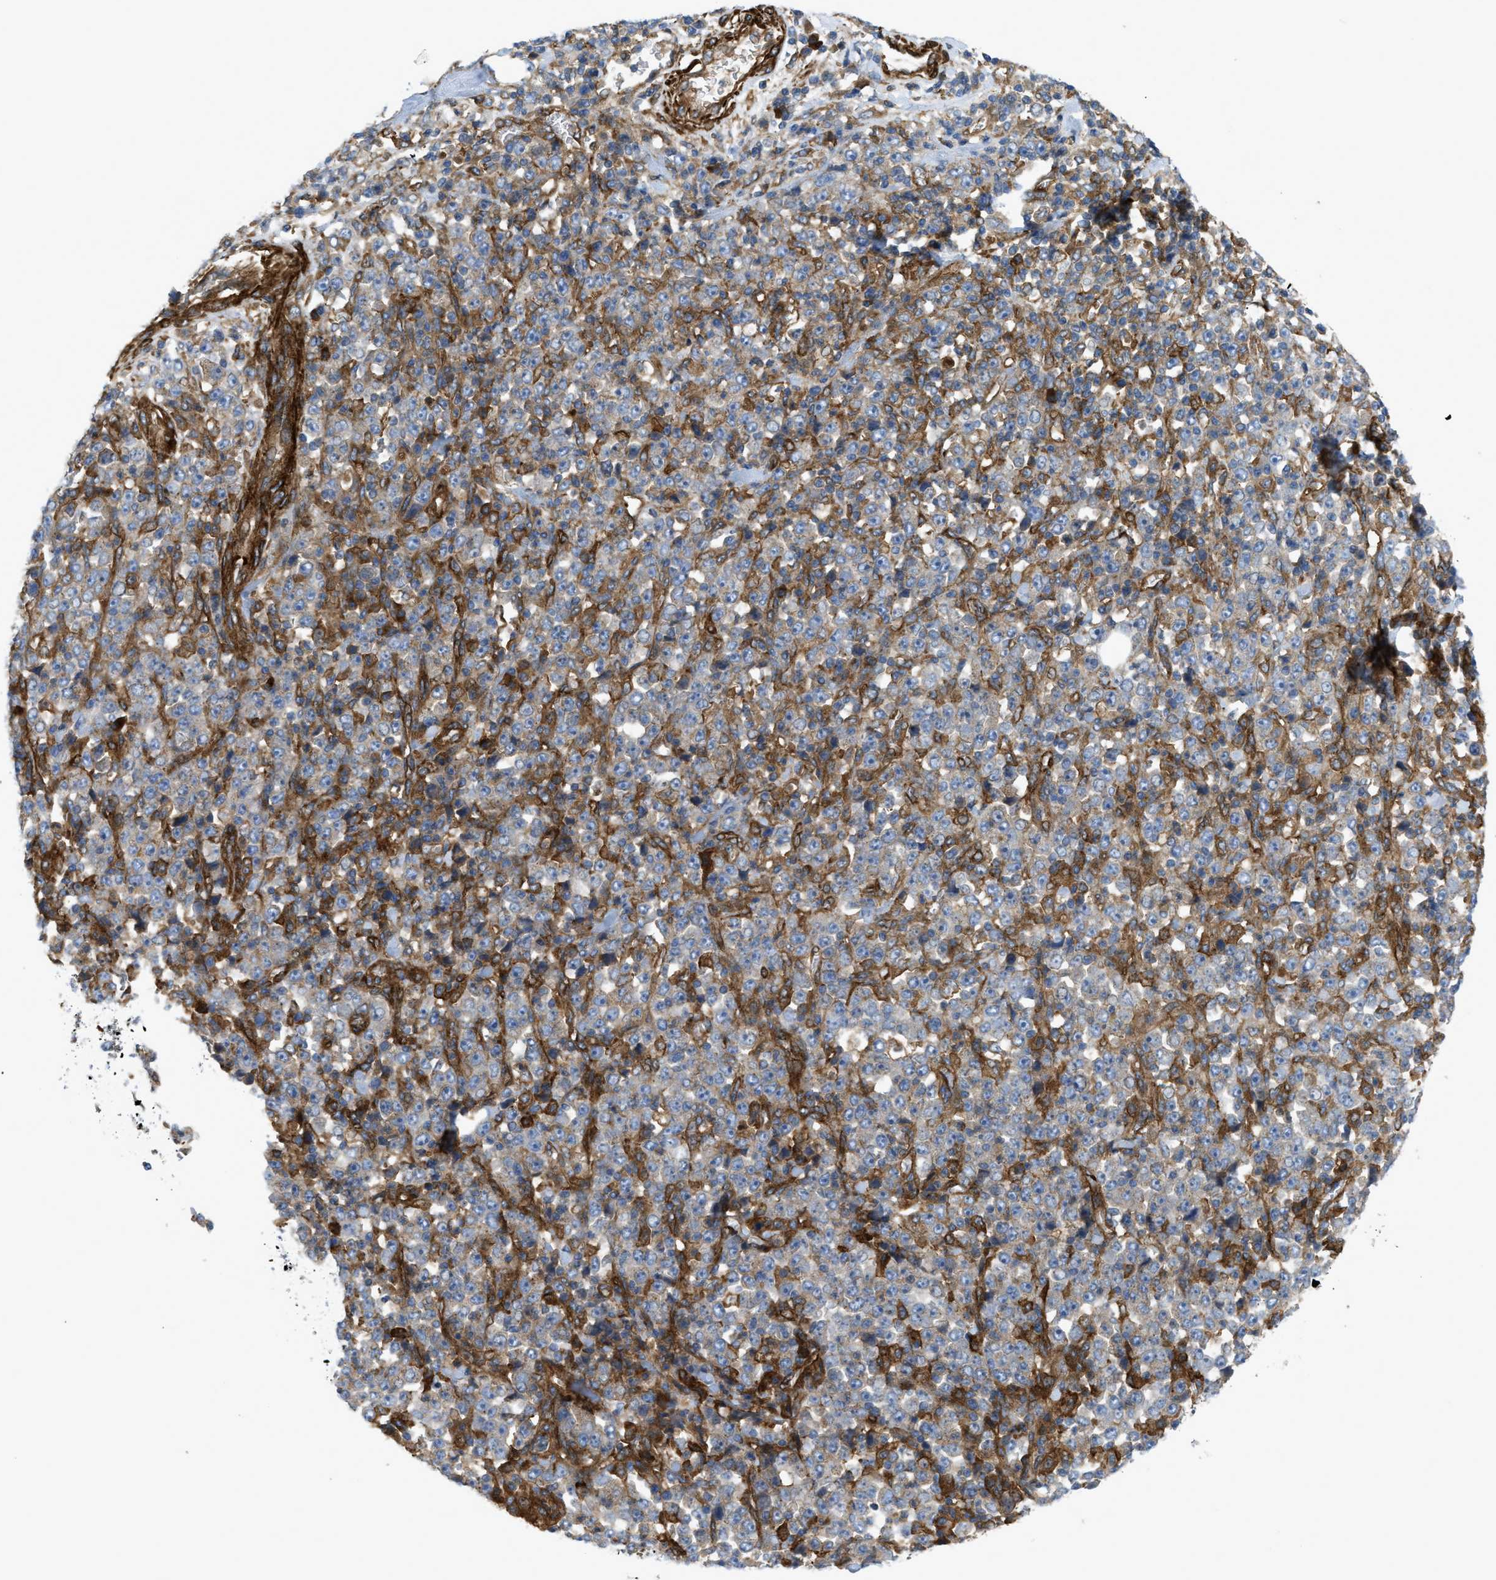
{"staining": {"intensity": "weak", "quantity": "25%-75%", "location": "cytoplasmic/membranous"}, "tissue": "stomach cancer", "cell_type": "Tumor cells", "image_type": "cancer", "snomed": [{"axis": "morphology", "description": "Normal tissue, NOS"}, {"axis": "morphology", "description": "Adenocarcinoma, NOS"}, {"axis": "topography", "description": "Stomach, upper"}, {"axis": "topography", "description": "Stomach"}], "caption": "Protein staining of adenocarcinoma (stomach) tissue exhibits weak cytoplasmic/membranous positivity in approximately 25%-75% of tumor cells.", "gene": "PICALM", "patient": {"sex": "male", "age": 59}}